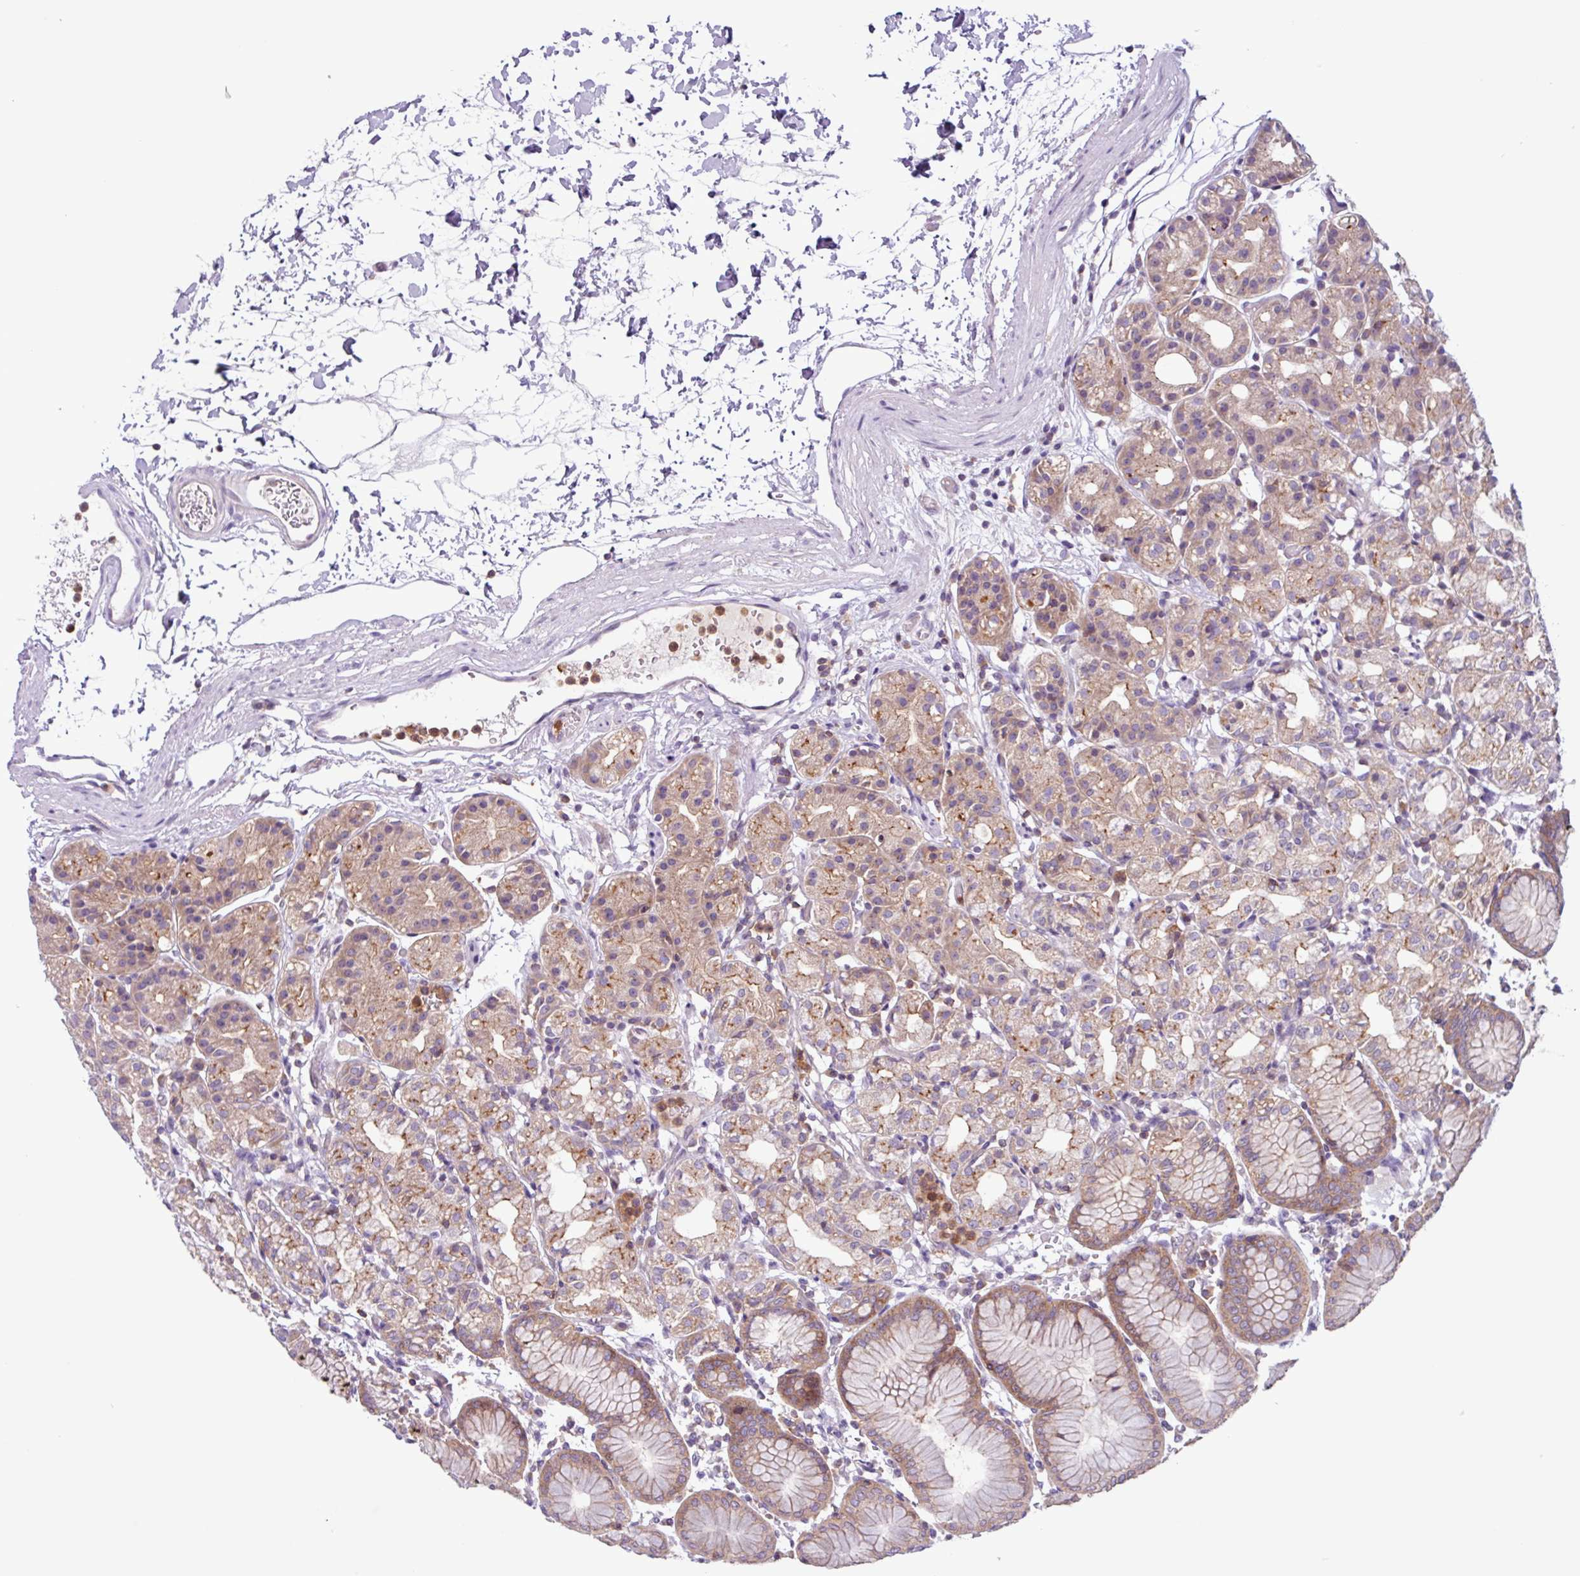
{"staining": {"intensity": "moderate", "quantity": "25%-75%", "location": "cytoplasmic/membranous"}, "tissue": "stomach", "cell_type": "Glandular cells", "image_type": "normal", "snomed": [{"axis": "morphology", "description": "Normal tissue, NOS"}, {"axis": "topography", "description": "Stomach"}], "caption": "High-magnification brightfield microscopy of normal stomach stained with DAB (3,3'-diaminobenzidine) (brown) and counterstained with hematoxylin (blue). glandular cells exhibit moderate cytoplasmic/membranous expression is seen in about25%-75% of cells.", "gene": "ACTR3B", "patient": {"sex": "female", "age": 57}}